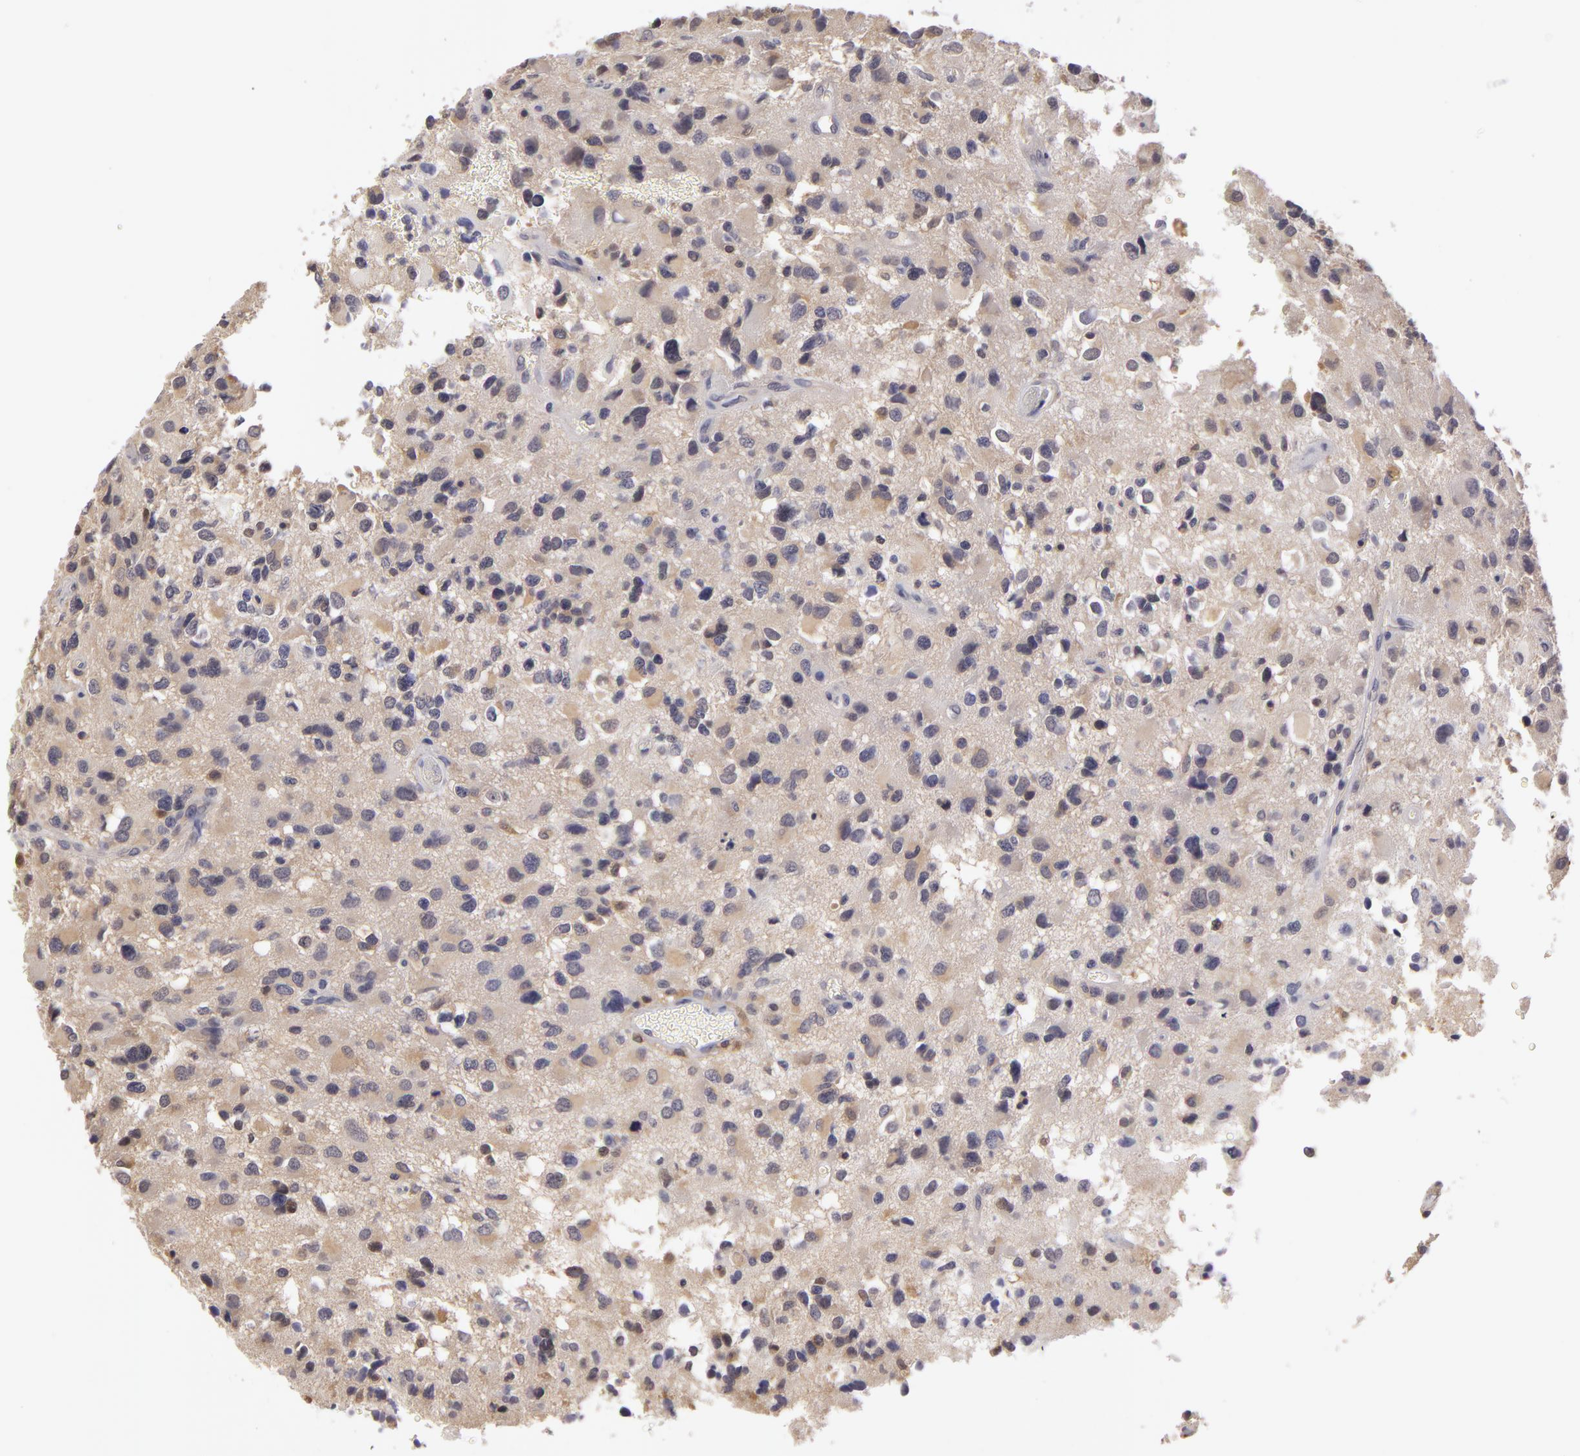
{"staining": {"intensity": "negative", "quantity": "none", "location": "none"}, "tissue": "glioma", "cell_type": "Tumor cells", "image_type": "cancer", "snomed": [{"axis": "morphology", "description": "Glioma, malignant, High grade"}, {"axis": "topography", "description": "Brain"}], "caption": "Tumor cells are negative for brown protein staining in malignant glioma (high-grade).", "gene": "GNPDA1", "patient": {"sex": "male", "age": 69}}